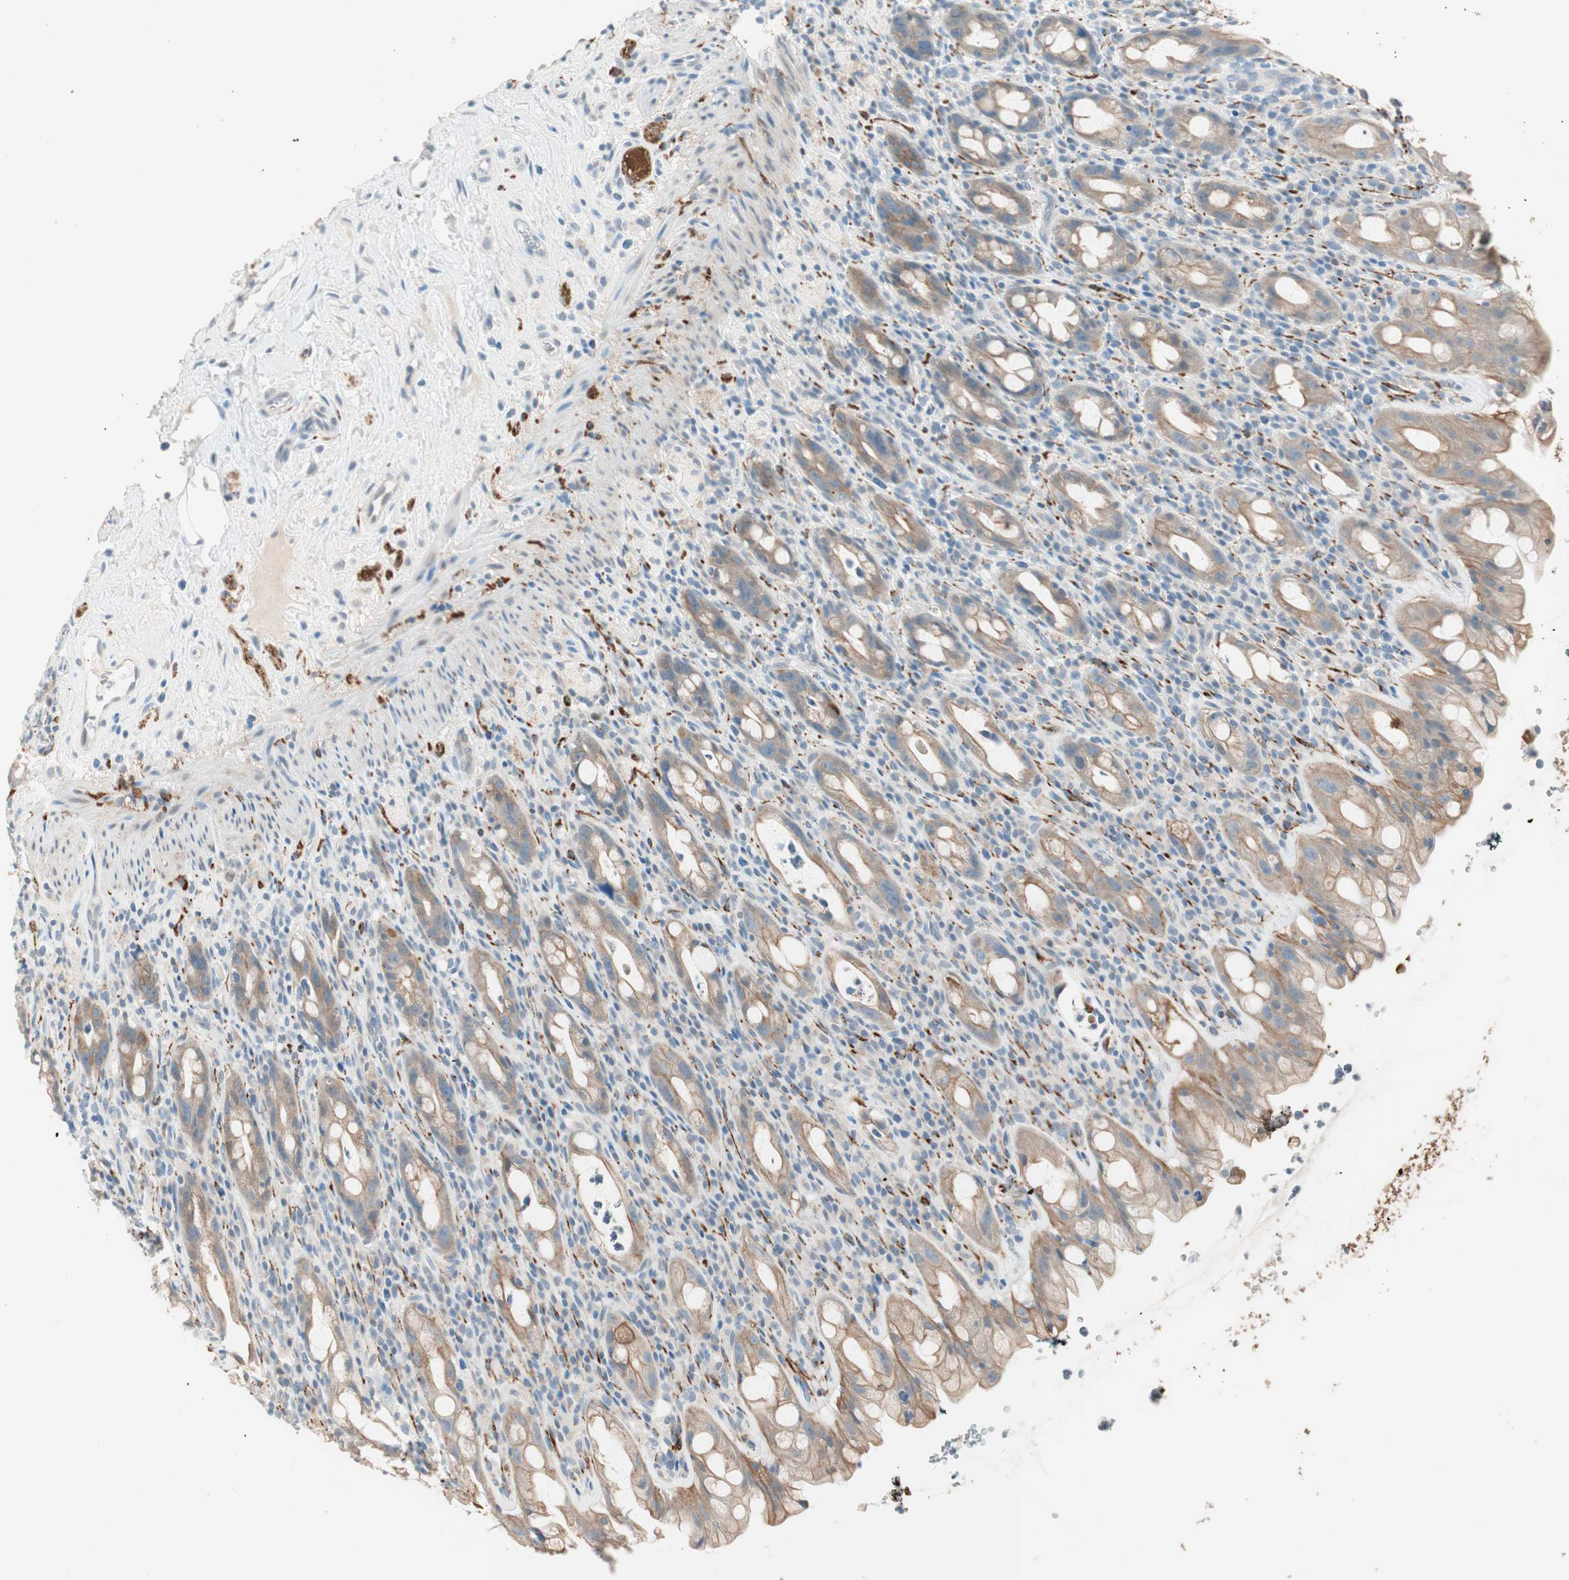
{"staining": {"intensity": "weak", "quantity": ">75%", "location": "cytoplasmic/membranous"}, "tissue": "rectum", "cell_type": "Glandular cells", "image_type": "normal", "snomed": [{"axis": "morphology", "description": "Normal tissue, NOS"}, {"axis": "topography", "description": "Rectum"}], "caption": "A low amount of weak cytoplasmic/membranous expression is present in approximately >75% of glandular cells in benign rectum.", "gene": "GNAO1", "patient": {"sex": "male", "age": 44}}